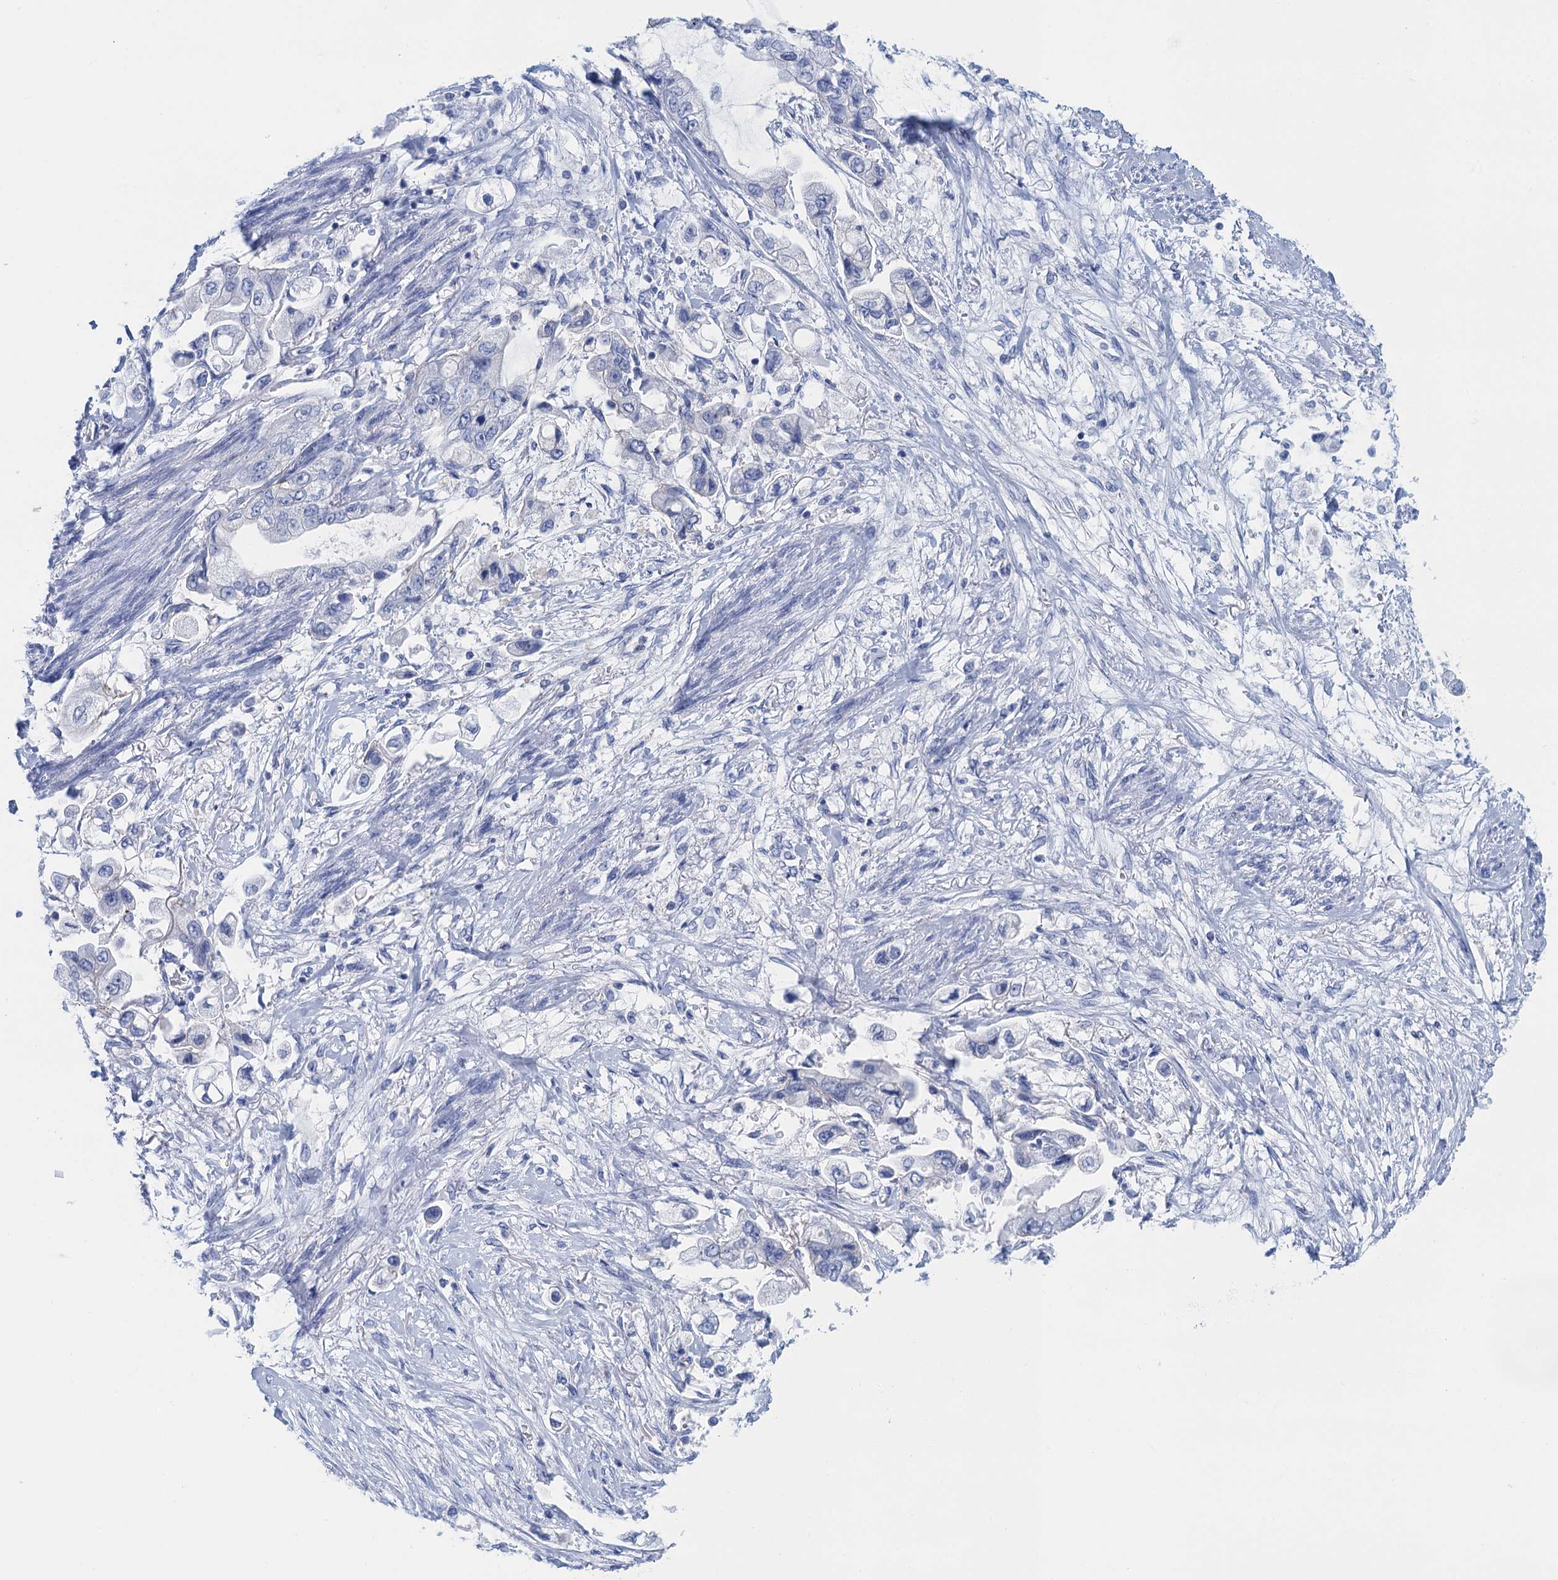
{"staining": {"intensity": "negative", "quantity": "none", "location": "none"}, "tissue": "stomach cancer", "cell_type": "Tumor cells", "image_type": "cancer", "snomed": [{"axis": "morphology", "description": "Adenocarcinoma, NOS"}, {"axis": "topography", "description": "Stomach"}], "caption": "Tumor cells are negative for brown protein staining in stomach cancer. (DAB immunohistochemistry (IHC) with hematoxylin counter stain).", "gene": "CALML5", "patient": {"sex": "male", "age": 62}}